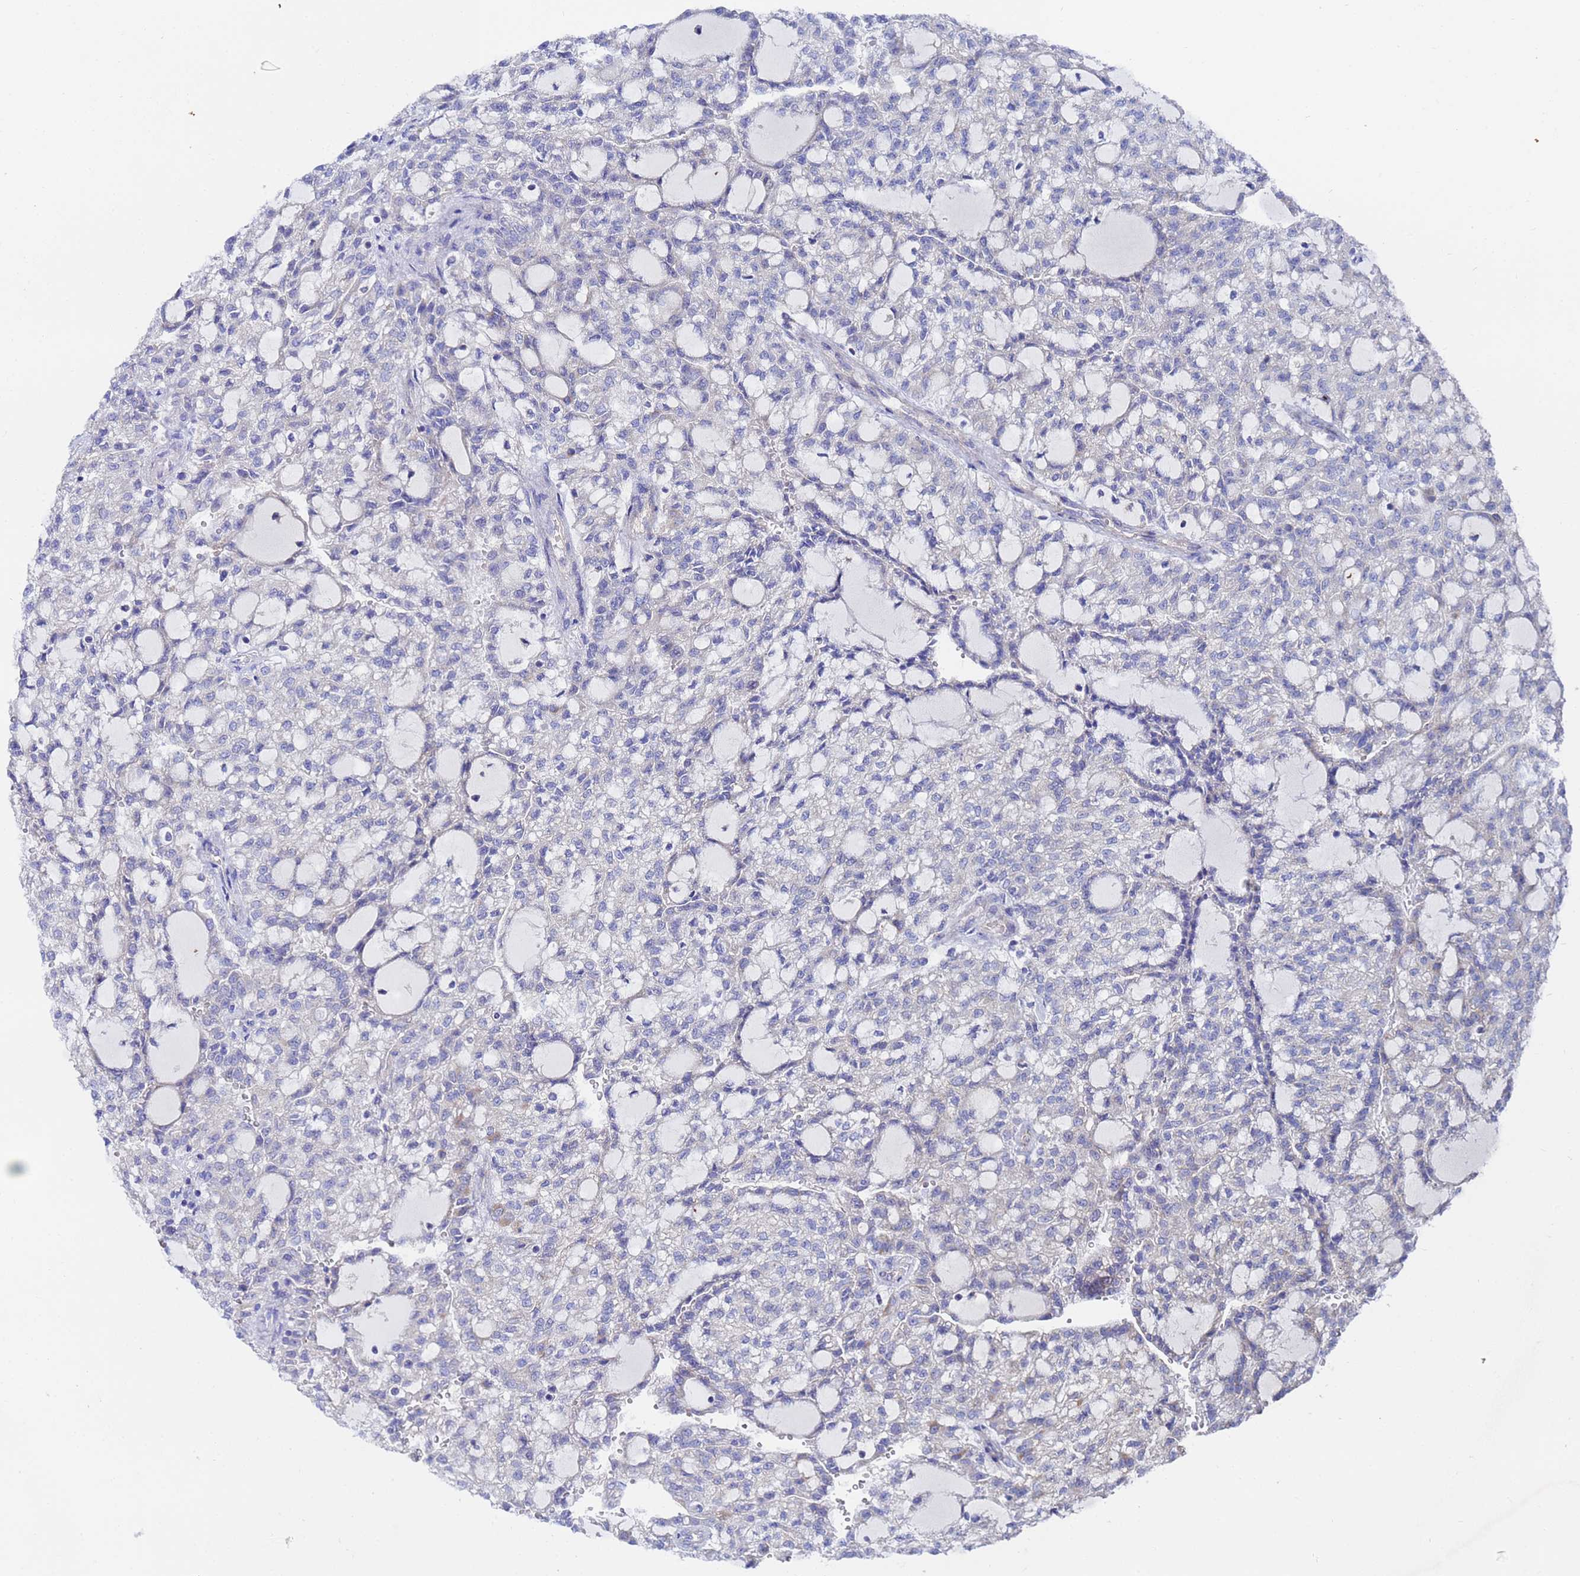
{"staining": {"intensity": "negative", "quantity": "none", "location": "none"}, "tissue": "renal cancer", "cell_type": "Tumor cells", "image_type": "cancer", "snomed": [{"axis": "morphology", "description": "Adenocarcinoma, NOS"}, {"axis": "topography", "description": "Kidney"}], "caption": "Immunohistochemistry (IHC) image of neoplastic tissue: renal cancer (adenocarcinoma) stained with DAB (3,3'-diaminobenzidine) displays no significant protein positivity in tumor cells.", "gene": "FAHD2A", "patient": {"sex": "male", "age": 63}}